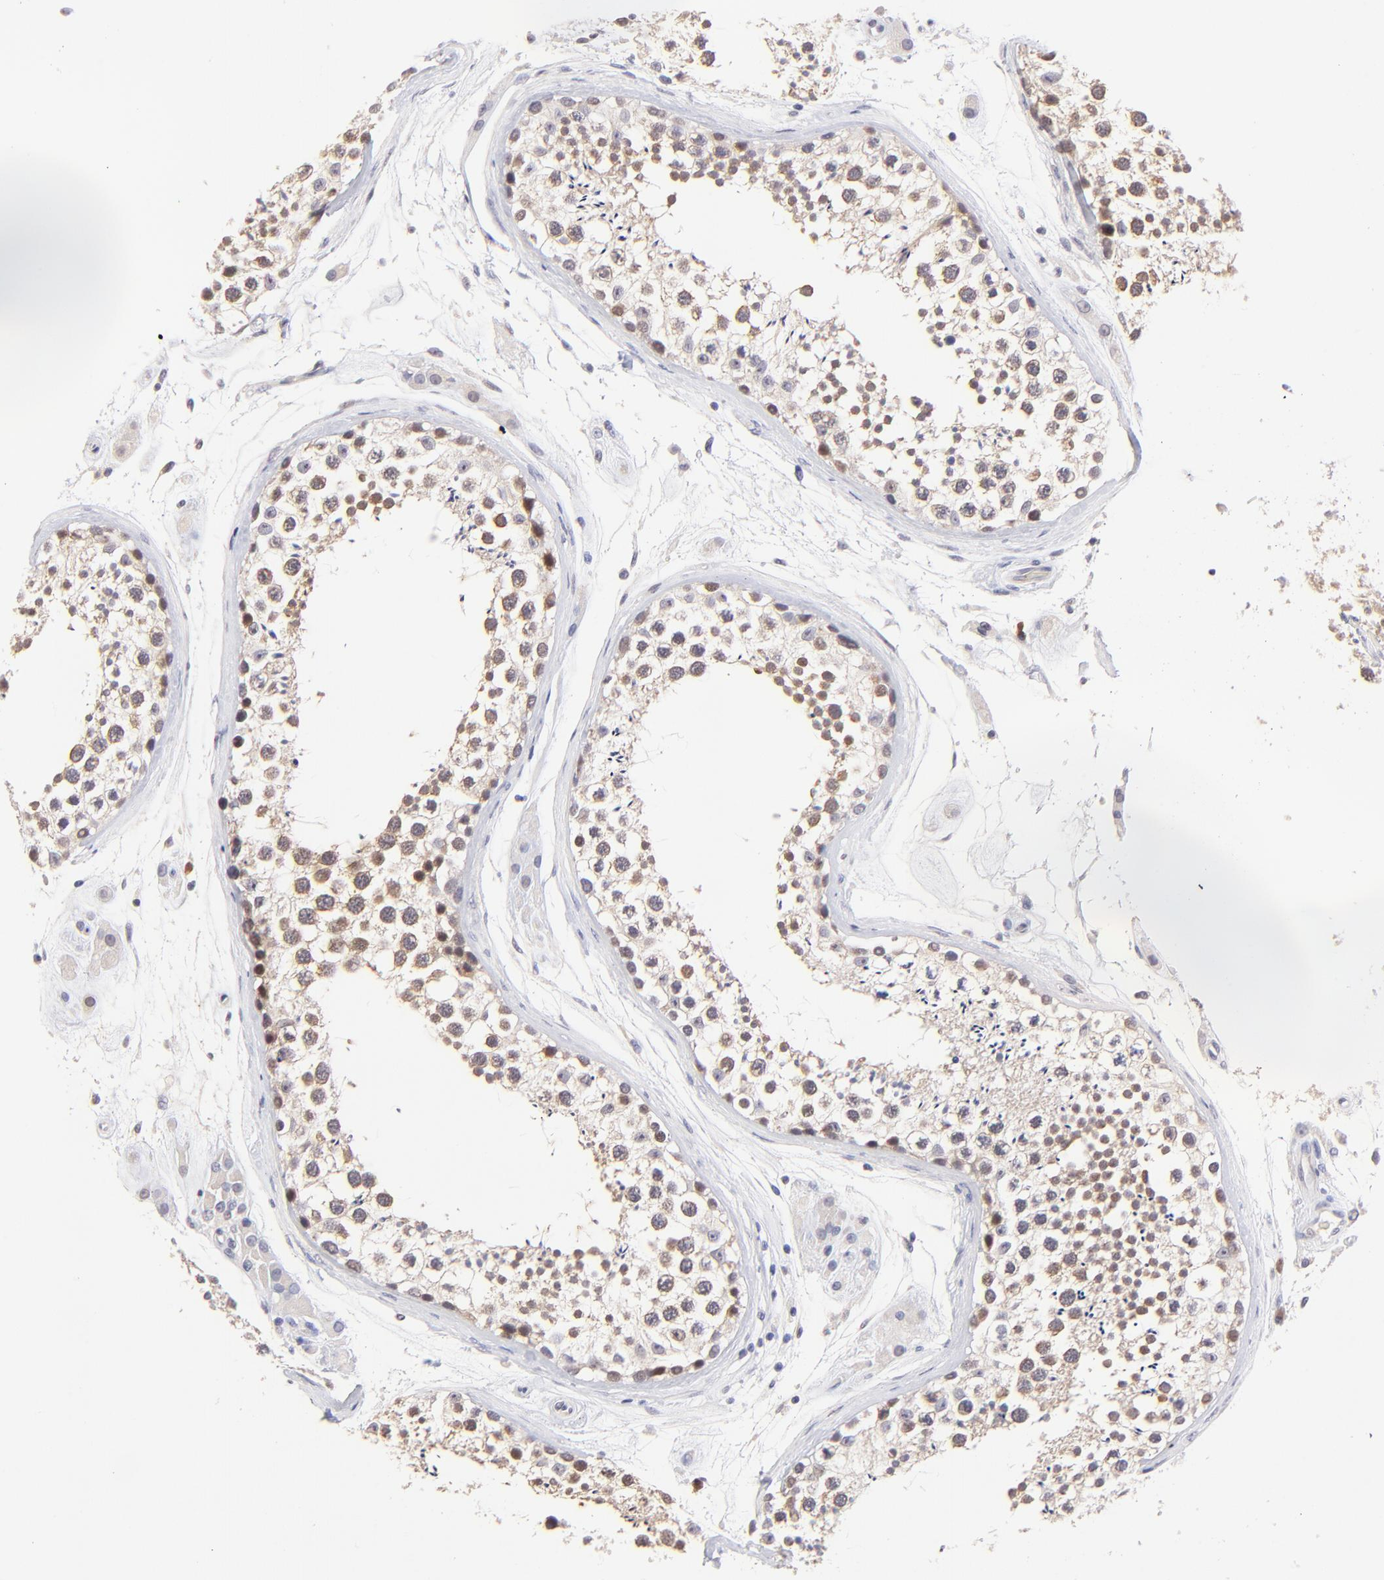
{"staining": {"intensity": "moderate", "quantity": "25%-75%", "location": "cytoplasmic/membranous,nuclear"}, "tissue": "testis", "cell_type": "Cells in seminiferous ducts", "image_type": "normal", "snomed": [{"axis": "morphology", "description": "Normal tissue, NOS"}, {"axis": "topography", "description": "Testis"}], "caption": "Testis stained for a protein displays moderate cytoplasmic/membranous,nuclear positivity in cells in seminiferous ducts. The staining was performed using DAB (3,3'-diaminobenzidine) to visualize the protein expression in brown, while the nuclei were stained in blue with hematoxylin (Magnification: 20x).", "gene": "ZNF155", "patient": {"sex": "male", "age": 46}}